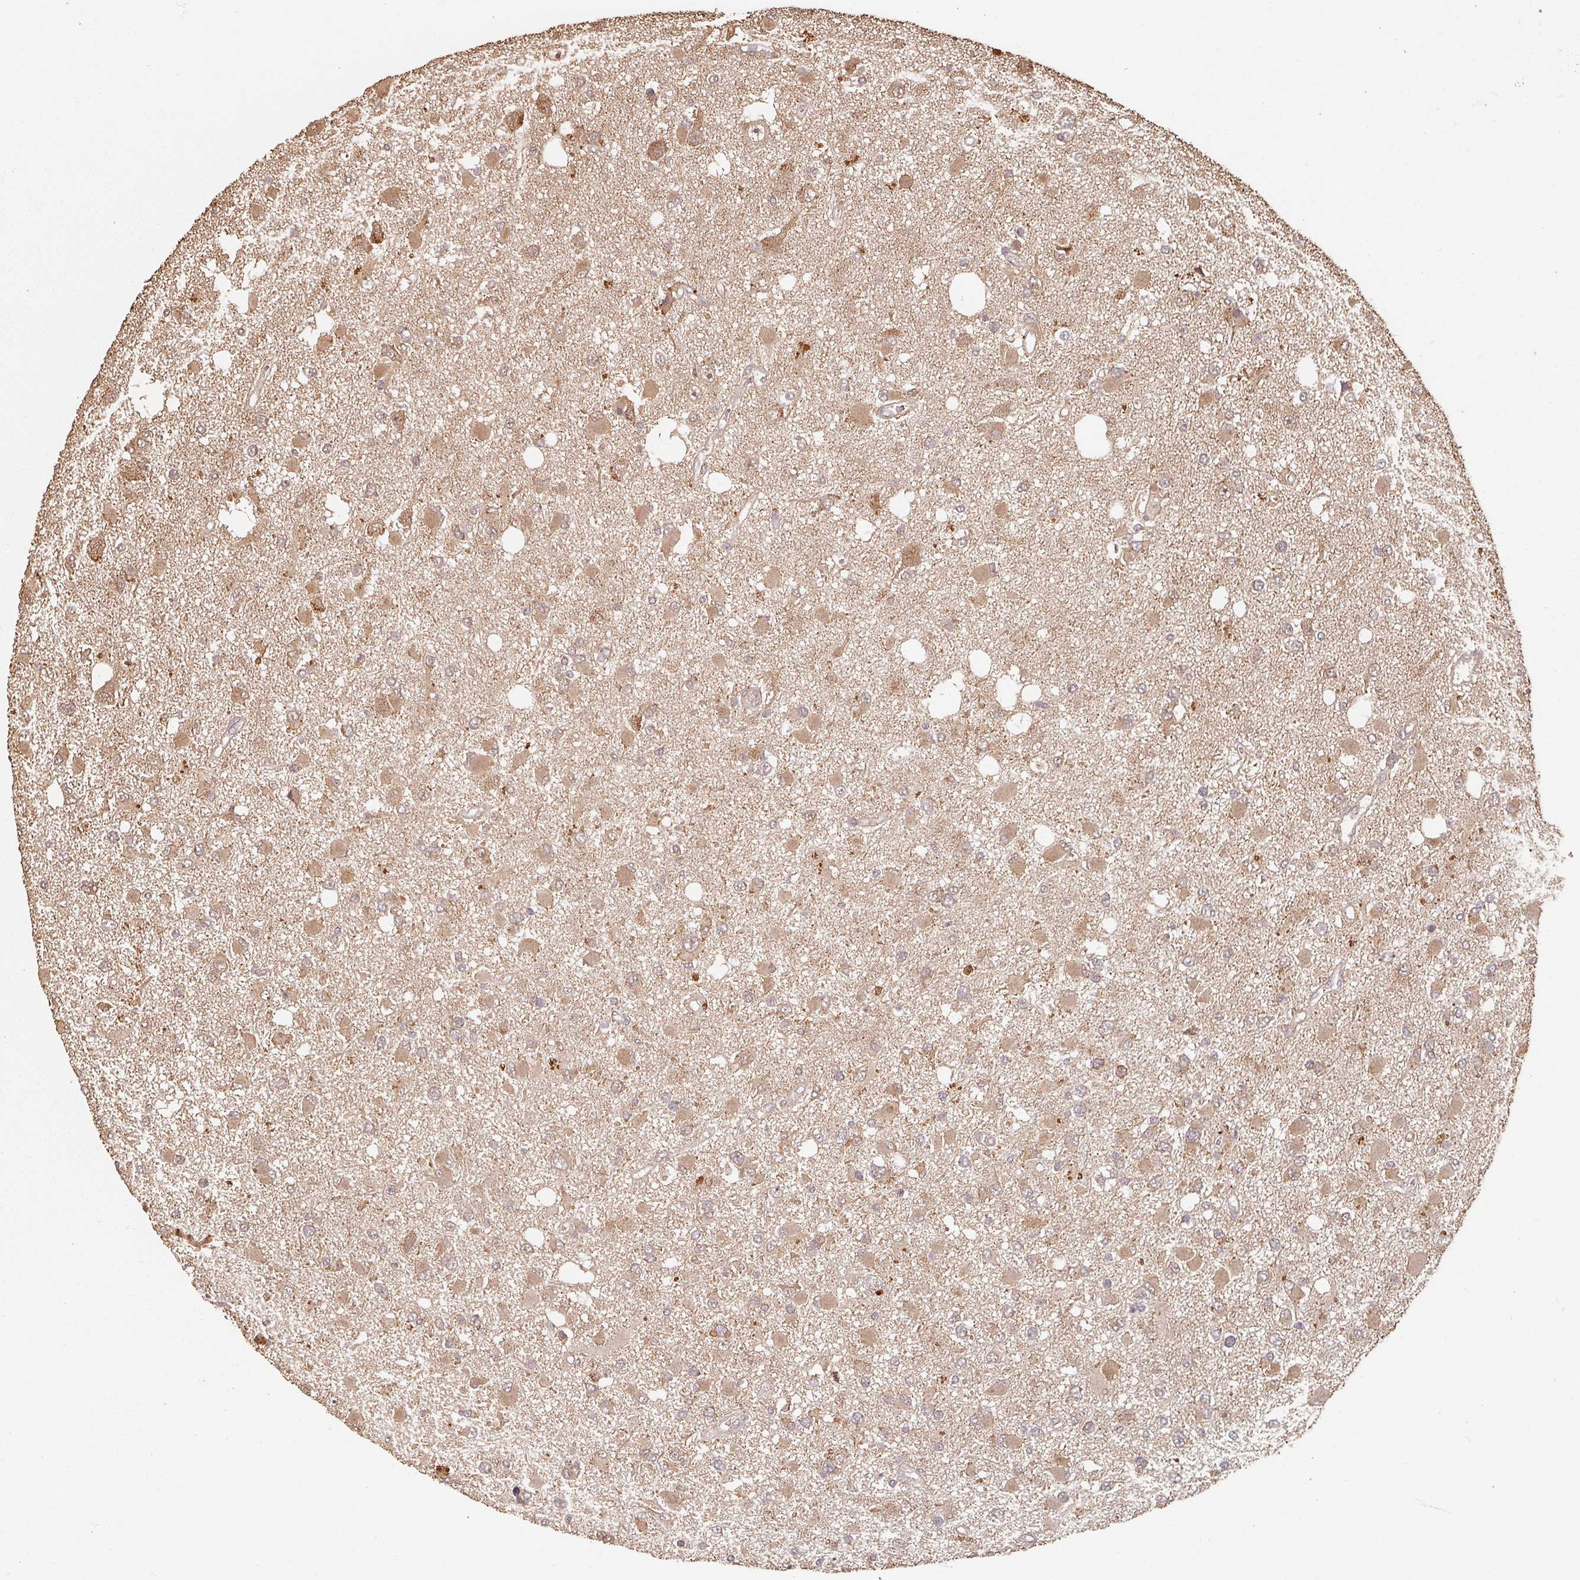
{"staining": {"intensity": "moderate", "quantity": "25%-75%", "location": "cytoplasmic/membranous"}, "tissue": "glioma", "cell_type": "Tumor cells", "image_type": "cancer", "snomed": [{"axis": "morphology", "description": "Glioma, malignant, High grade"}, {"axis": "topography", "description": "Brain"}], "caption": "The histopathology image displays staining of glioma, revealing moderate cytoplasmic/membranous protein staining (brown color) within tumor cells. (DAB = brown stain, brightfield microscopy at high magnification).", "gene": "EID1", "patient": {"sex": "male", "age": 53}}